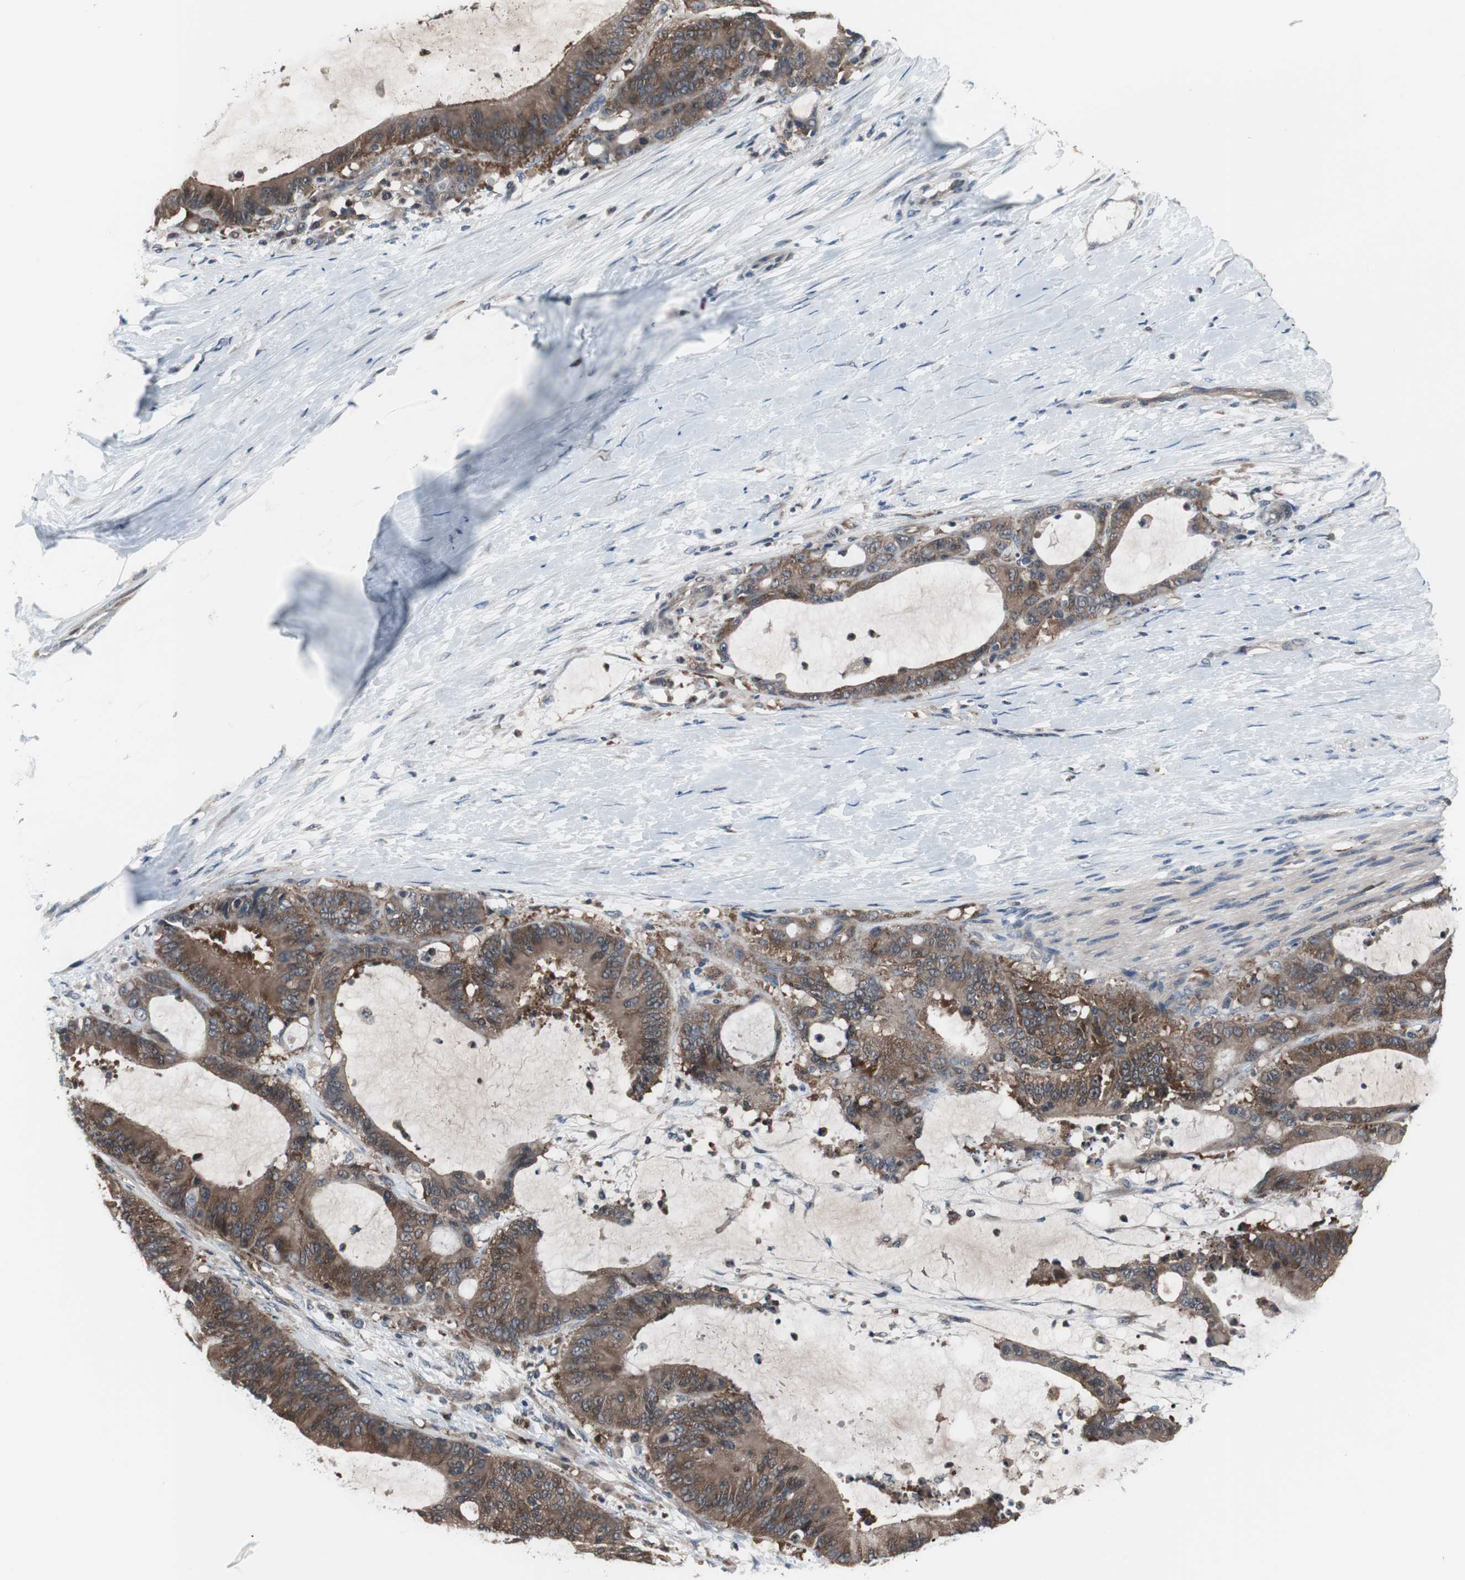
{"staining": {"intensity": "moderate", "quantity": ">75%", "location": "cytoplasmic/membranous"}, "tissue": "liver cancer", "cell_type": "Tumor cells", "image_type": "cancer", "snomed": [{"axis": "morphology", "description": "Cholangiocarcinoma"}, {"axis": "topography", "description": "Liver"}], "caption": "Protein positivity by IHC exhibits moderate cytoplasmic/membranous positivity in about >75% of tumor cells in liver cholangiocarcinoma.", "gene": "PAK1", "patient": {"sex": "female", "age": 73}}